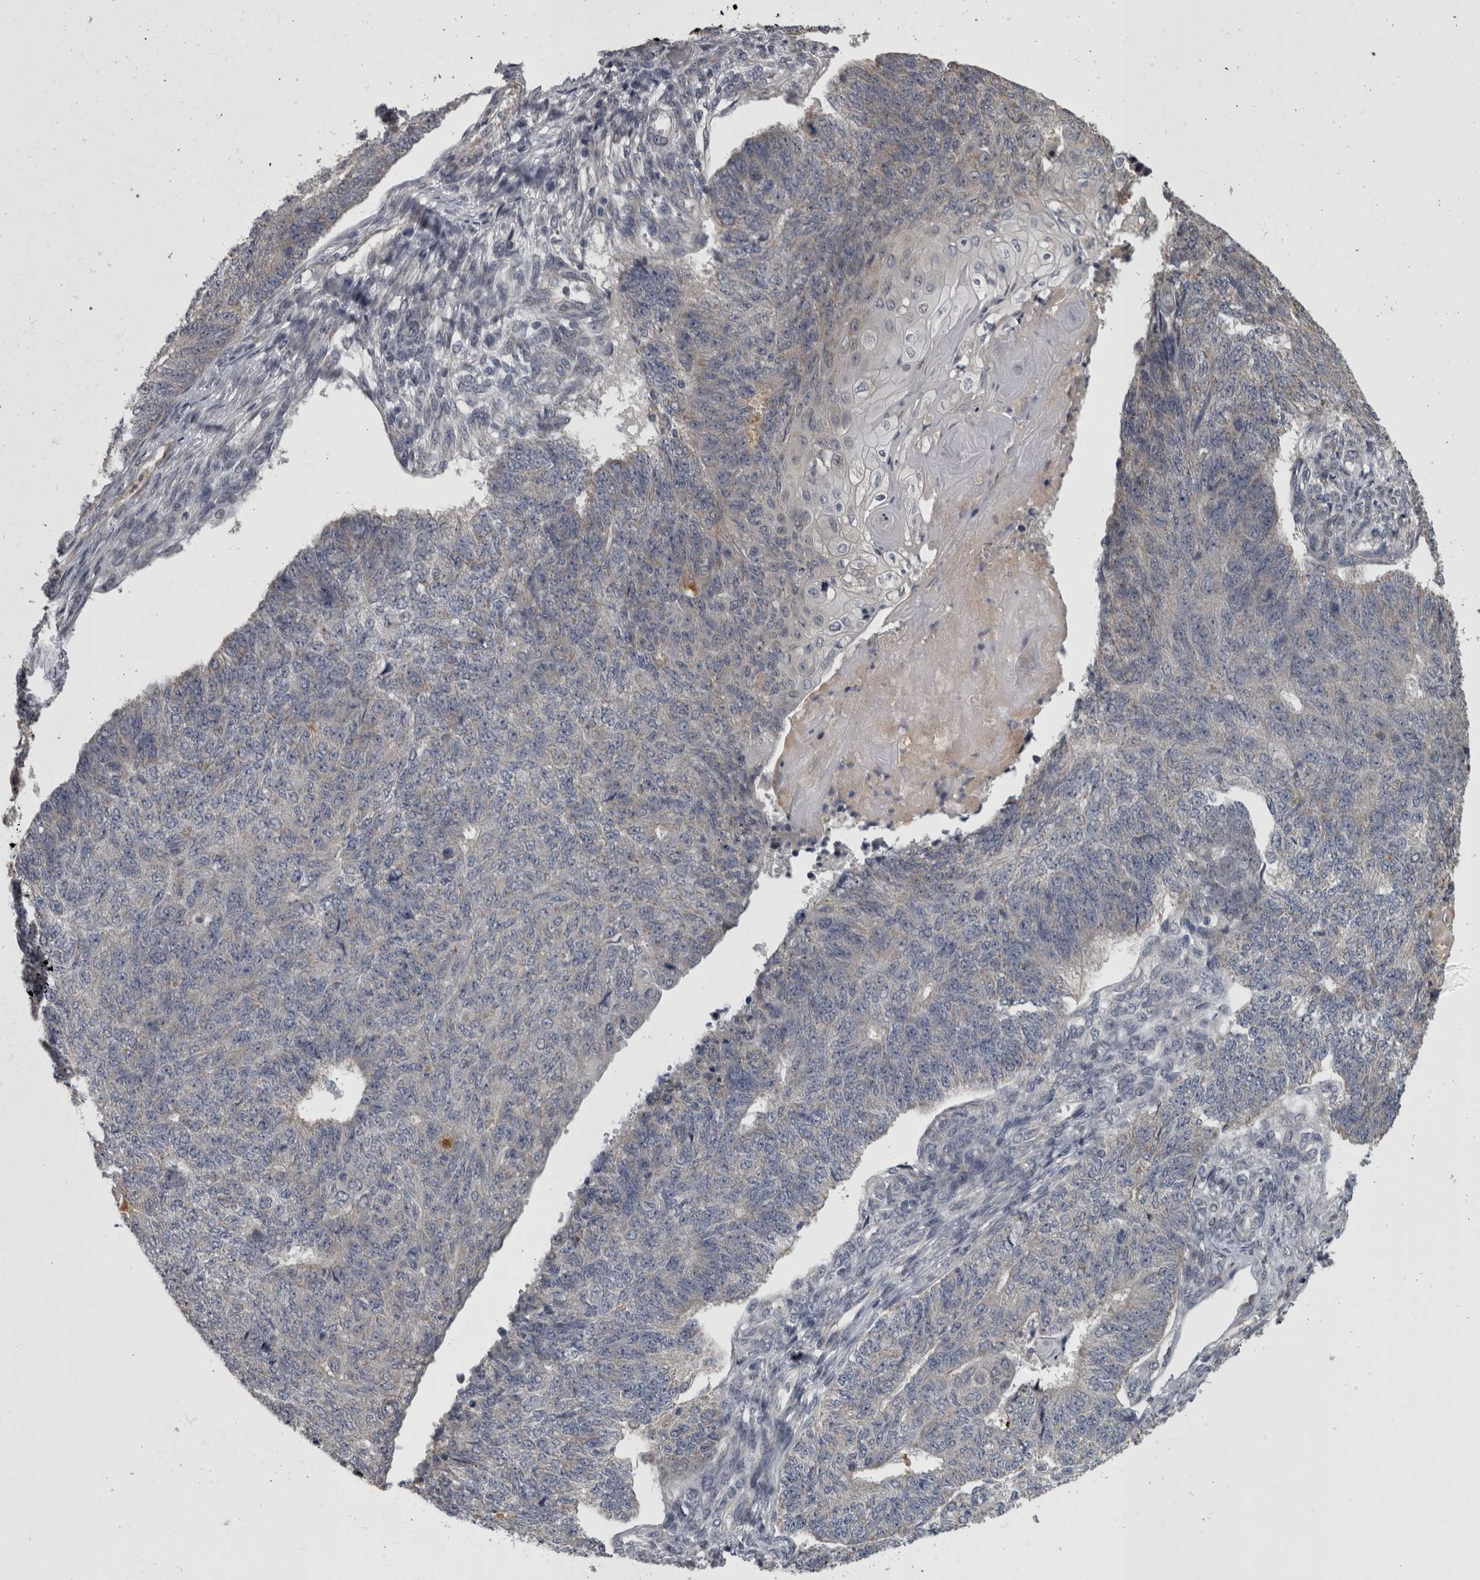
{"staining": {"intensity": "negative", "quantity": "none", "location": "none"}, "tissue": "endometrial cancer", "cell_type": "Tumor cells", "image_type": "cancer", "snomed": [{"axis": "morphology", "description": "Adenocarcinoma, NOS"}, {"axis": "topography", "description": "Endometrium"}], "caption": "Tumor cells are negative for protein expression in human endometrial cancer. (DAB IHC with hematoxylin counter stain).", "gene": "DBT", "patient": {"sex": "female", "age": 32}}